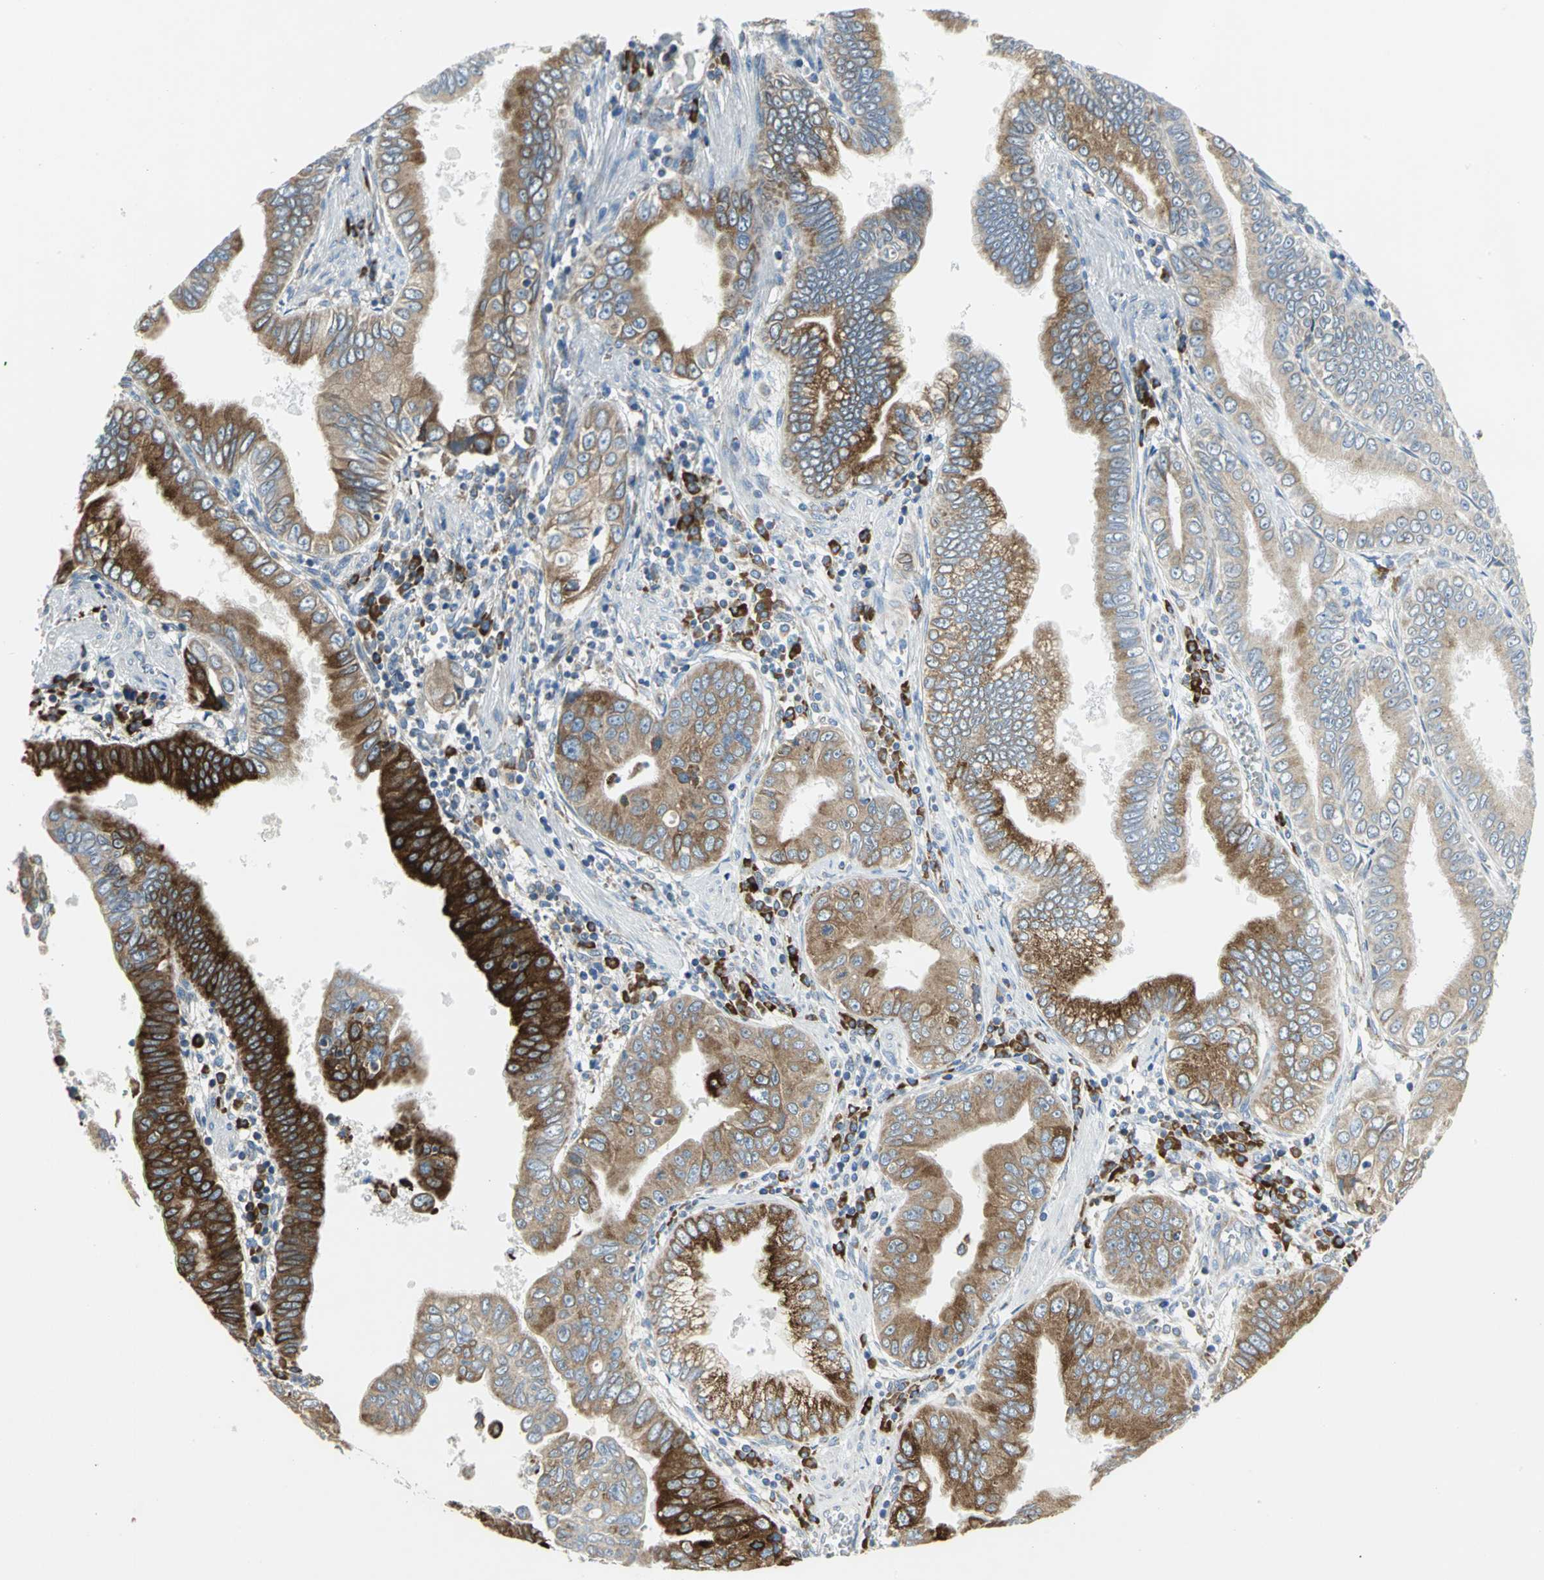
{"staining": {"intensity": "strong", "quantity": ">75%", "location": "cytoplasmic/membranous"}, "tissue": "pancreatic cancer", "cell_type": "Tumor cells", "image_type": "cancer", "snomed": [{"axis": "morphology", "description": "Normal tissue, NOS"}, {"axis": "topography", "description": "Lymph node"}], "caption": "IHC micrograph of pancreatic cancer stained for a protein (brown), which shows high levels of strong cytoplasmic/membranous positivity in about >75% of tumor cells.", "gene": "TULP4", "patient": {"sex": "male", "age": 50}}